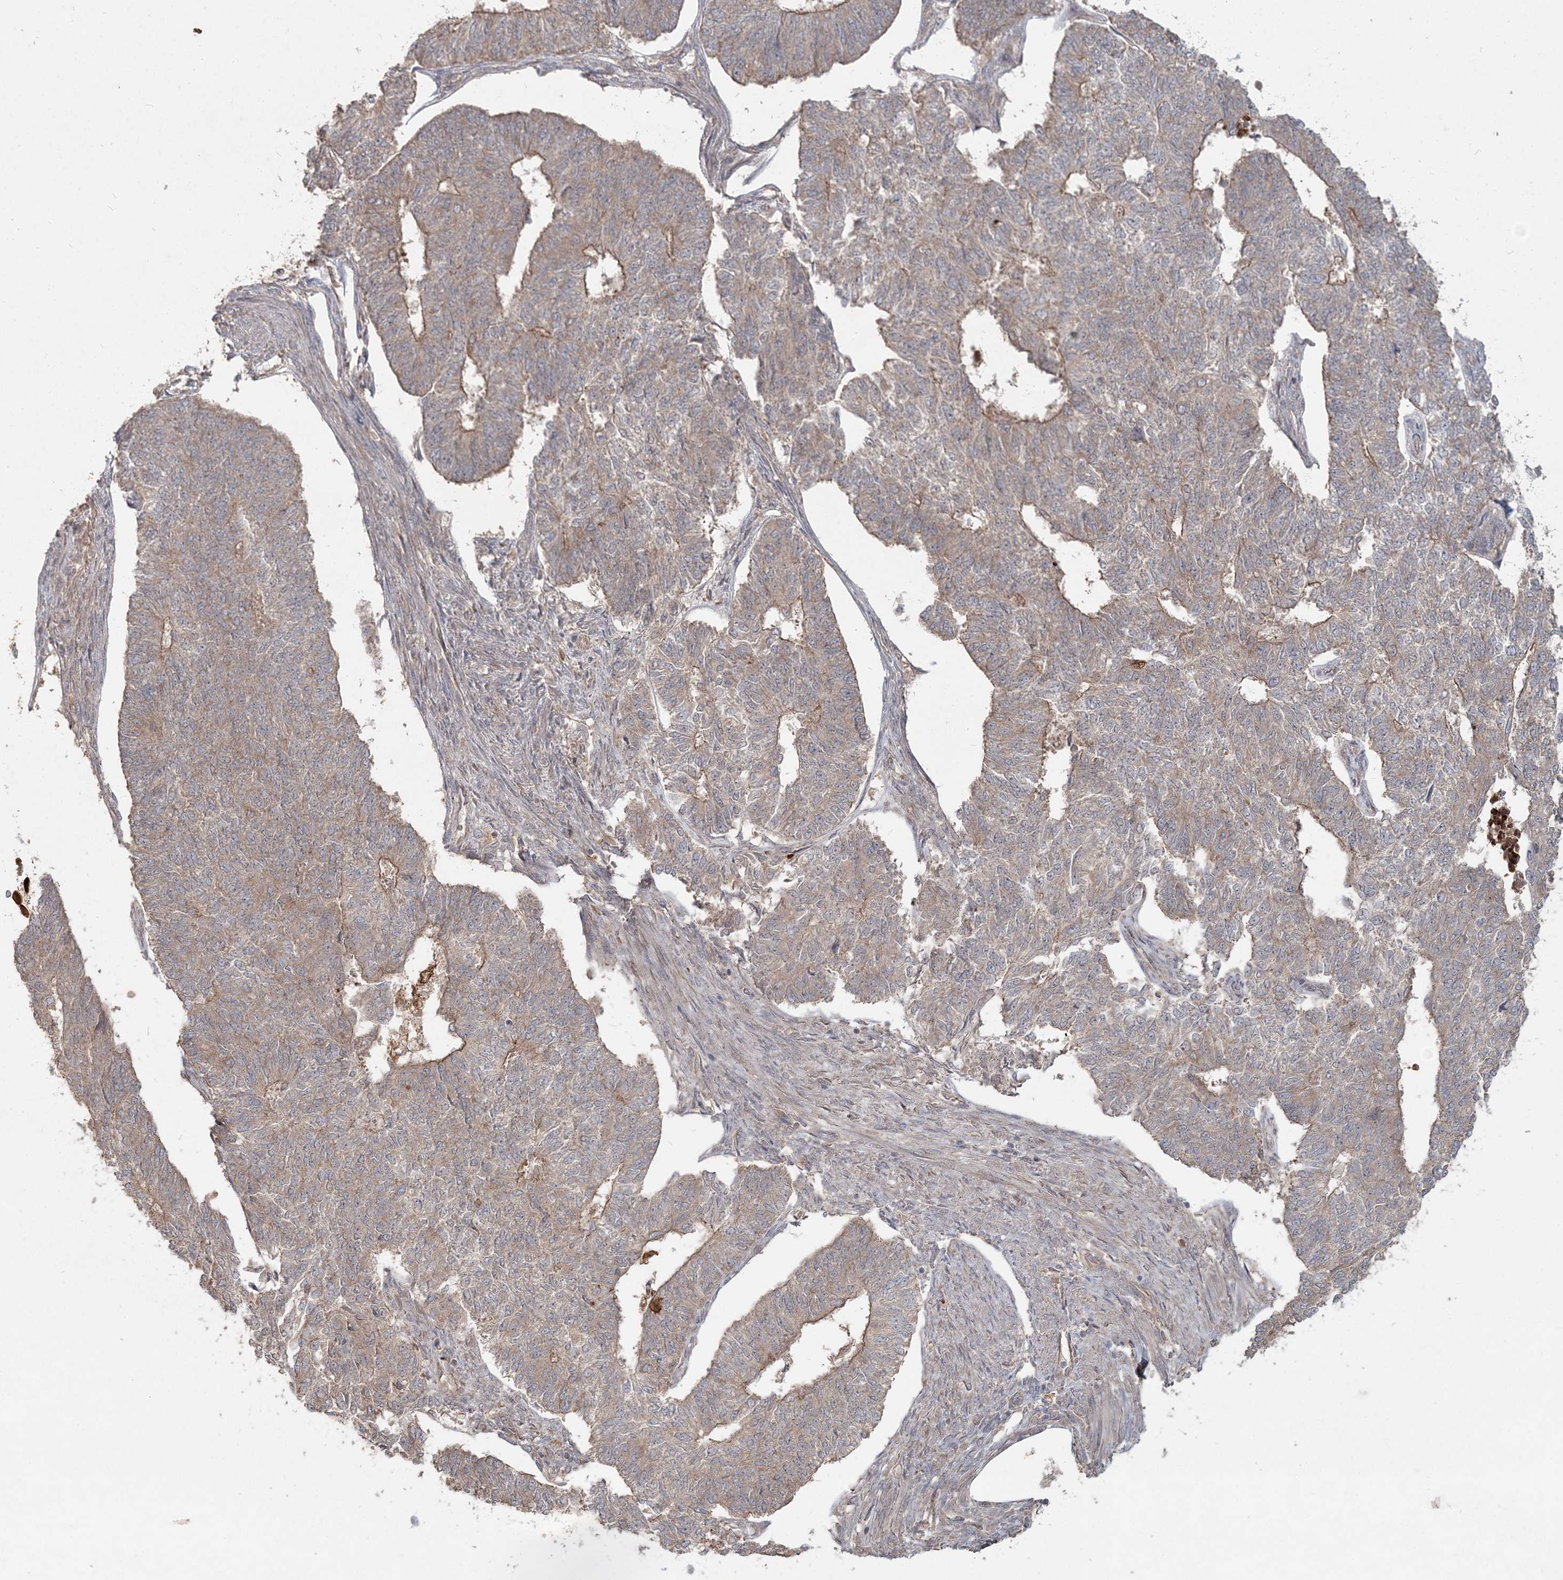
{"staining": {"intensity": "weak", "quantity": "<25%", "location": "cytoplasmic/membranous"}, "tissue": "endometrial cancer", "cell_type": "Tumor cells", "image_type": "cancer", "snomed": [{"axis": "morphology", "description": "Adenocarcinoma, NOS"}, {"axis": "topography", "description": "Endometrium"}], "caption": "IHC micrograph of endometrial cancer (adenocarcinoma) stained for a protein (brown), which demonstrates no staining in tumor cells. (Immunohistochemistry (ihc), brightfield microscopy, high magnification).", "gene": "SPRY1", "patient": {"sex": "female", "age": 32}}